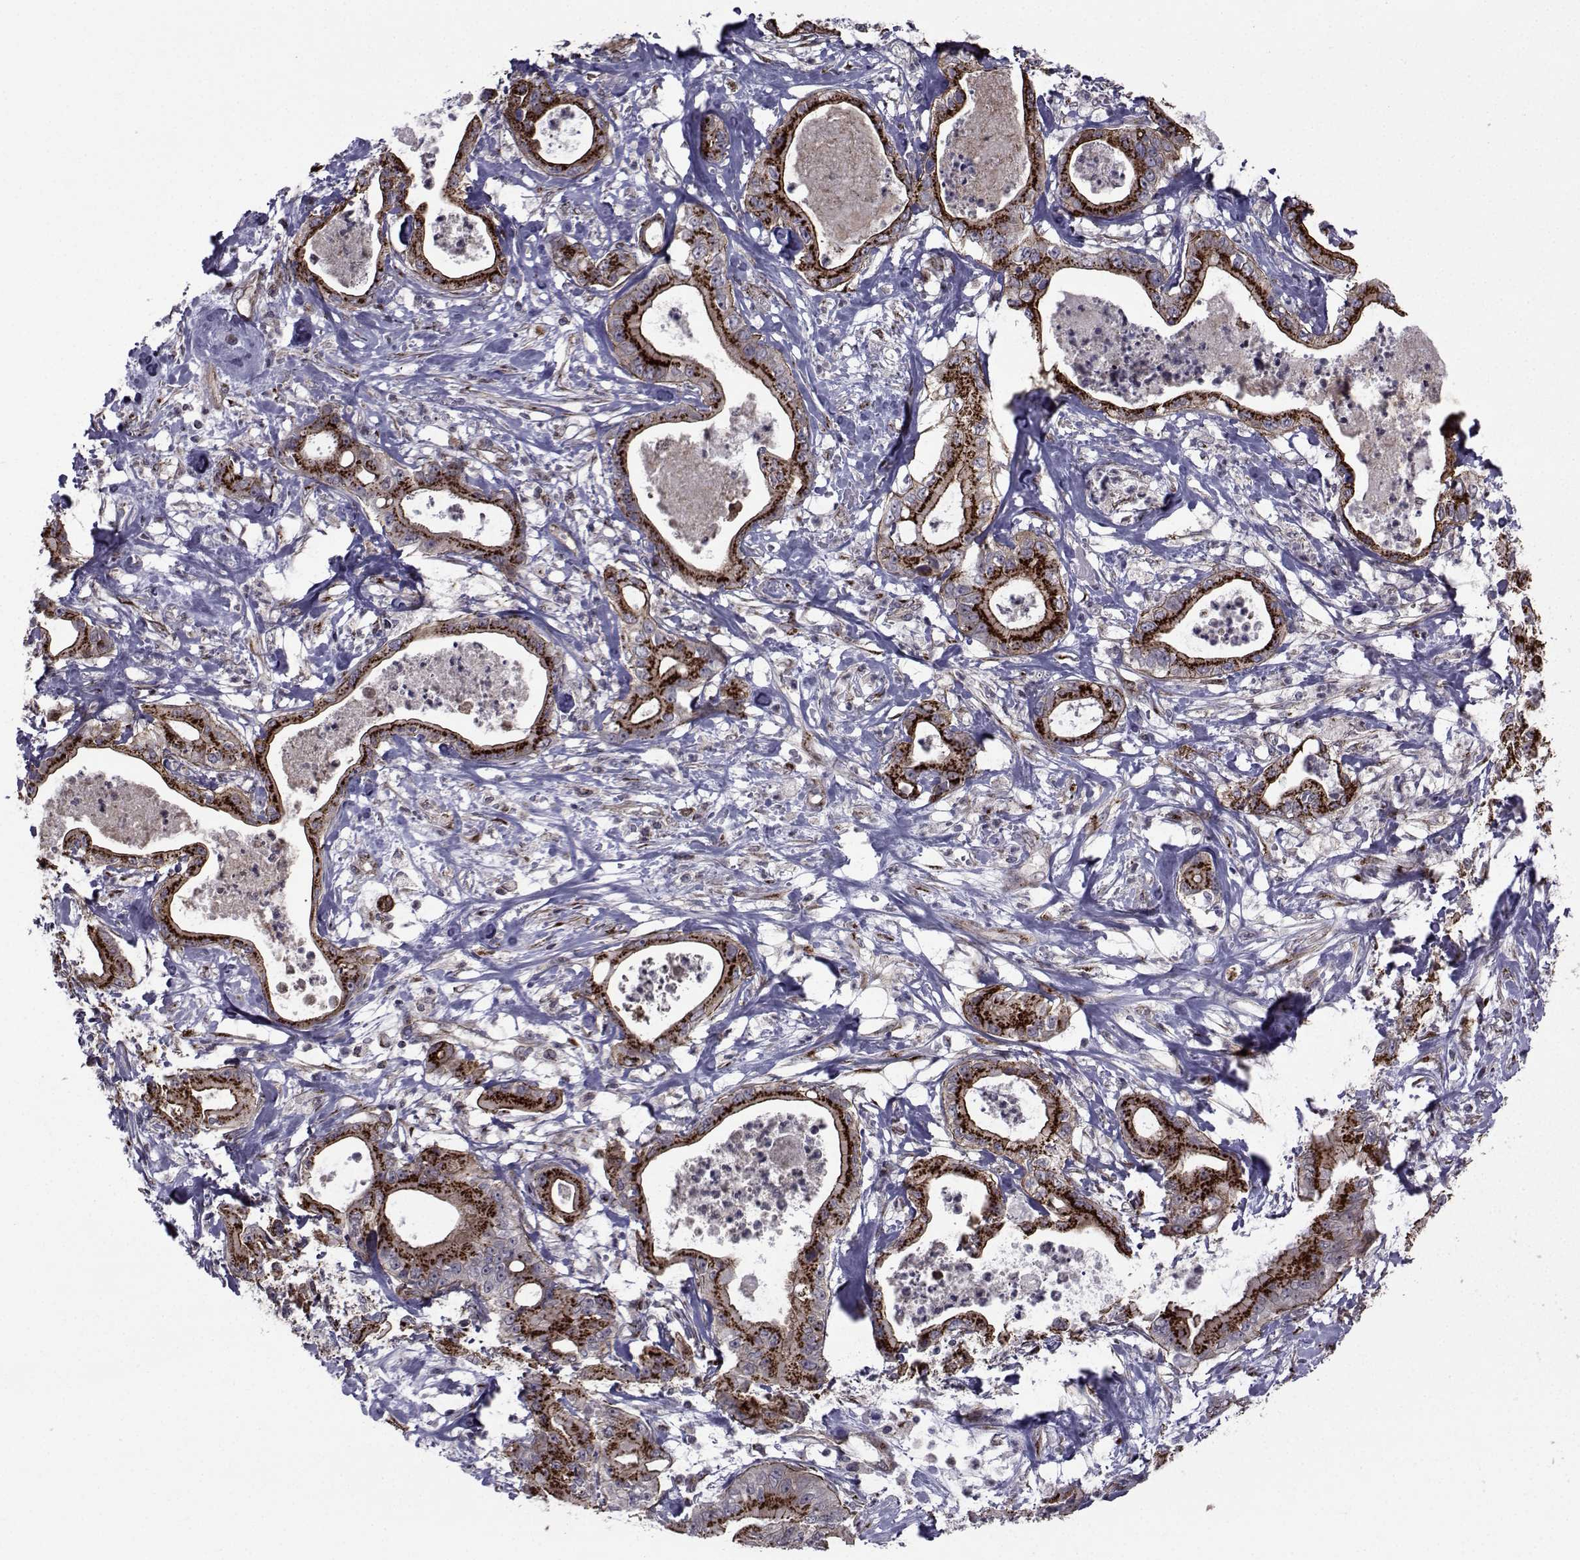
{"staining": {"intensity": "strong", "quantity": "25%-75%", "location": "cytoplasmic/membranous"}, "tissue": "pancreatic cancer", "cell_type": "Tumor cells", "image_type": "cancer", "snomed": [{"axis": "morphology", "description": "Adenocarcinoma, NOS"}, {"axis": "topography", "description": "Pancreas"}], "caption": "A micrograph of pancreatic cancer stained for a protein displays strong cytoplasmic/membranous brown staining in tumor cells.", "gene": "ATP6V1C2", "patient": {"sex": "male", "age": 71}}